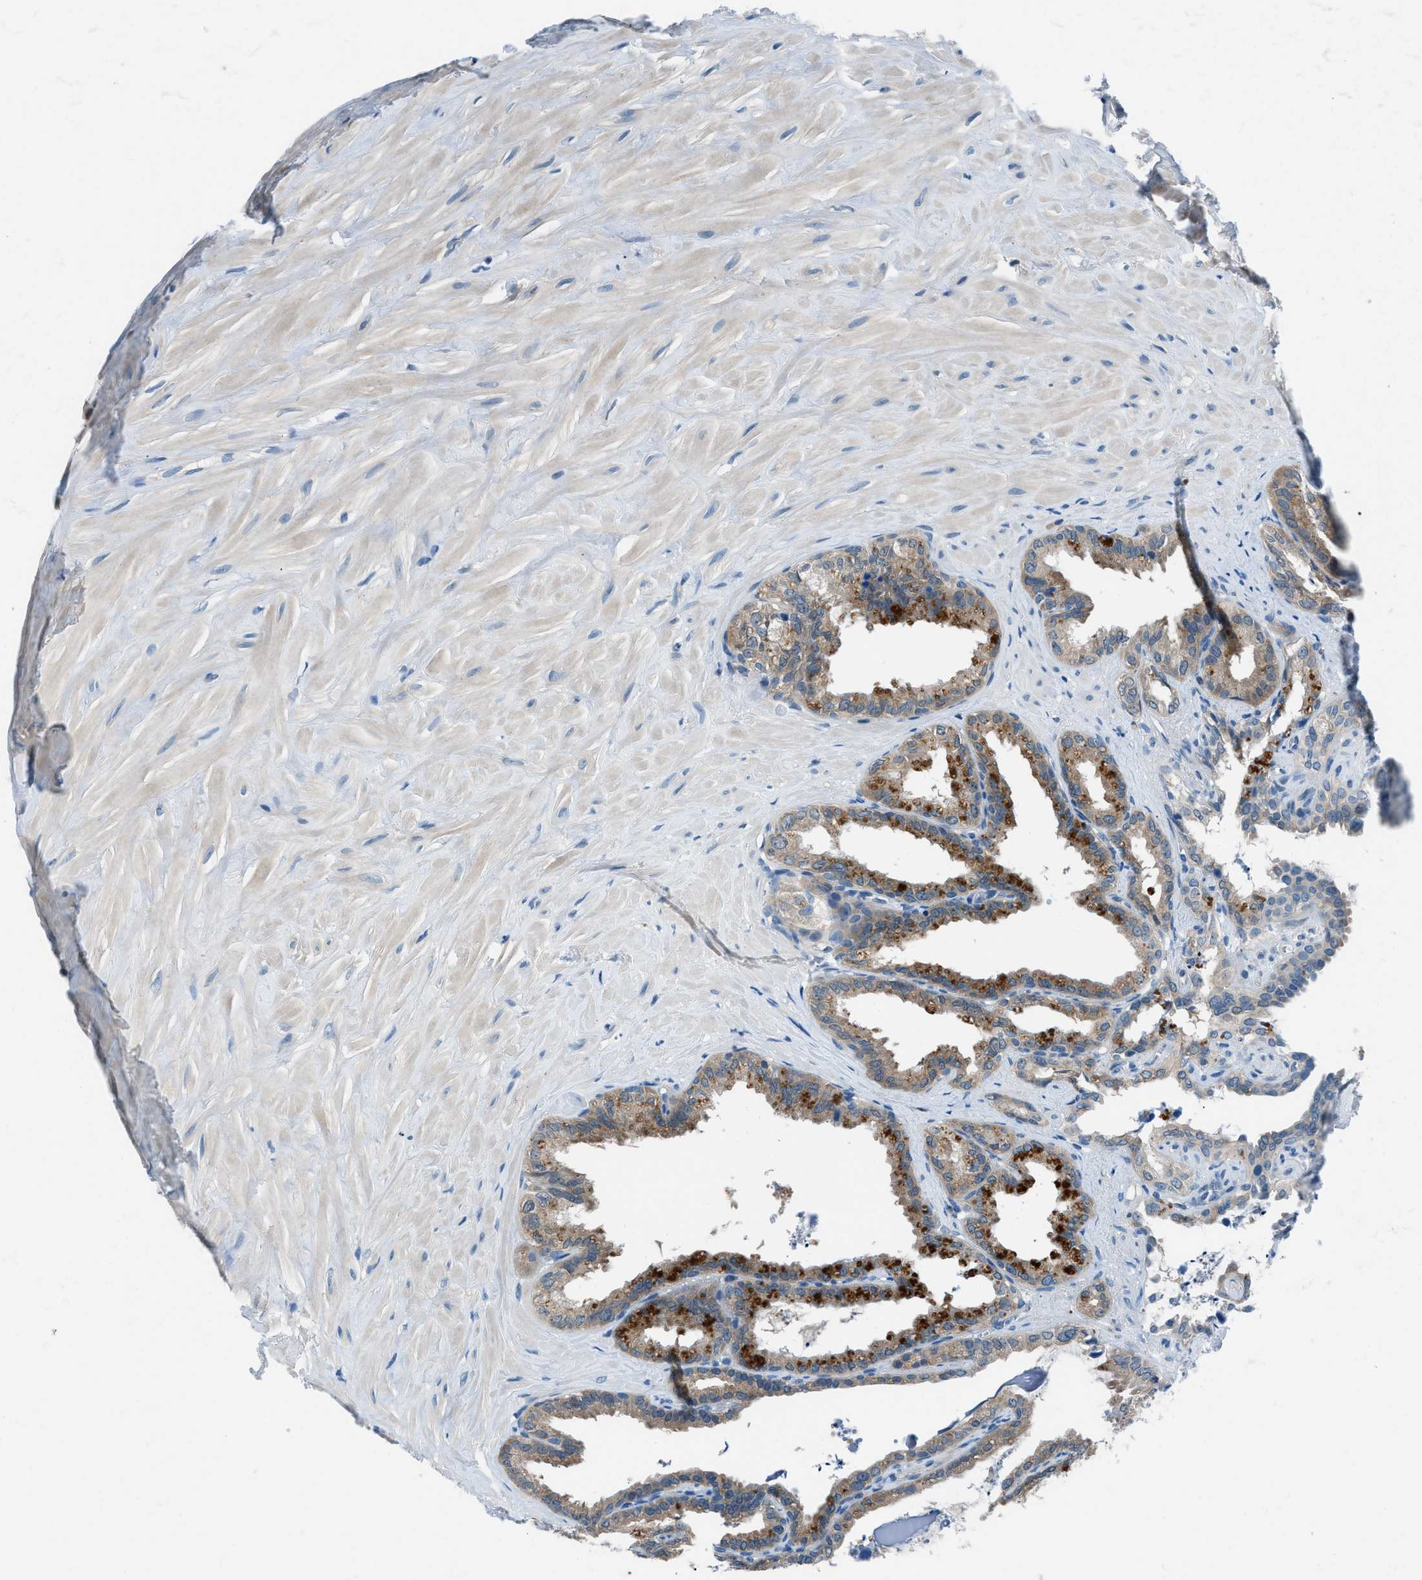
{"staining": {"intensity": "moderate", "quantity": ">75%", "location": "cytoplasmic/membranous"}, "tissue": "seminal vesicle", "cell_type": "Glandular cells", "image_type": "normal", "snomed": [{"axis": "morphology", "description": "Normal tissue, NOS"}, {"axis": "topography", "description": "Seminal veicle"}], "caption": "Immunohistochemistry photomicrograph of normal seminal vesicle: human seminal vesicle stained using IHC shows medium levels of moderate protein expression localized specifically in the cytoplasmic/membranous of glandular cells, appearing as a cytoplasmic/membranous brown color.", "gene": "ACP1", "patient": {"sex": "male", "age": 64}}